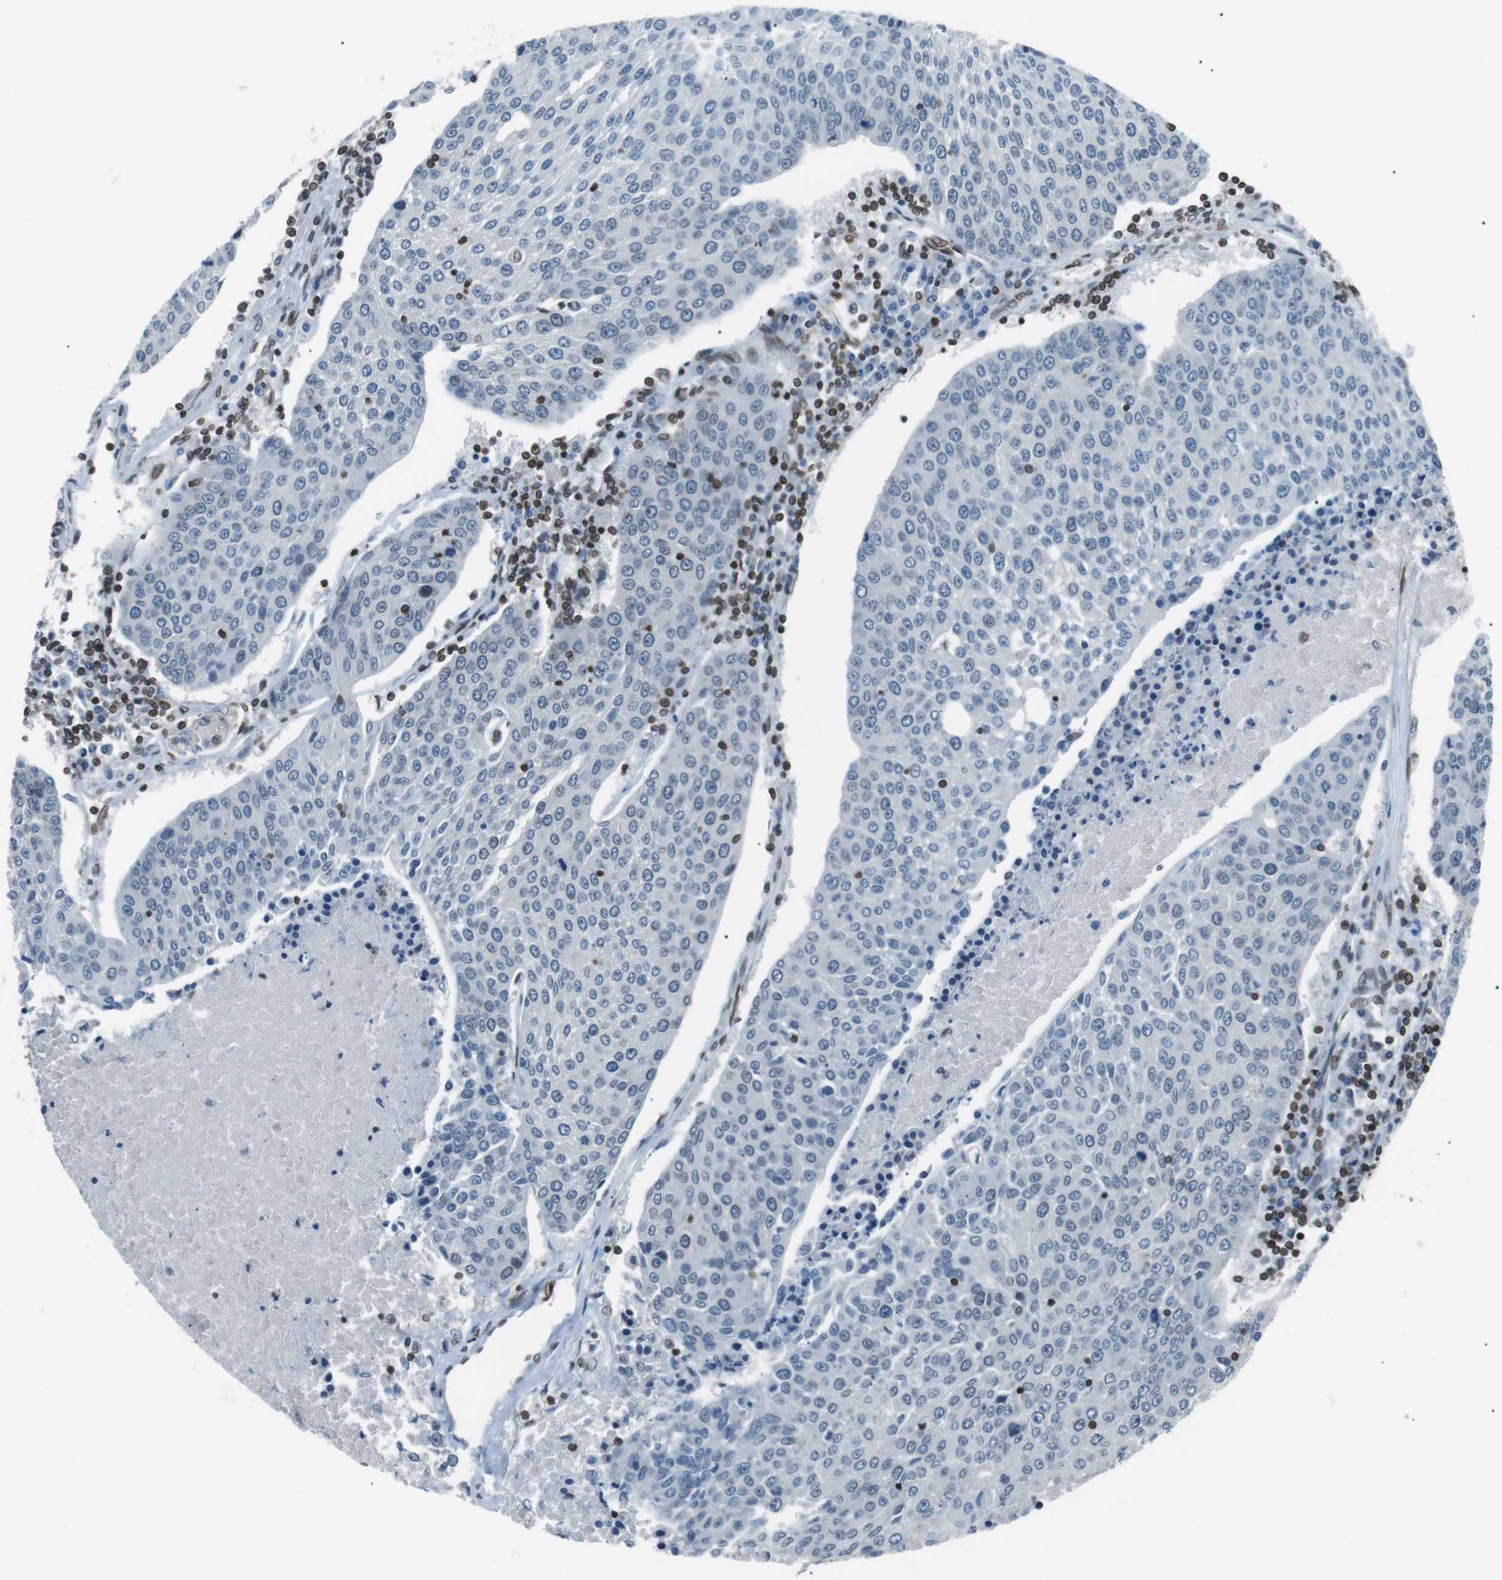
{"staining": {"intensity": "negative", "quantity": "none", "location": "none"}, "tissue": "urothelial cancer", "cell_type": "Tumor cells", "image_type": "cancer", "snomed": [{"axis": "morphology", "description": "Urothelial carcinoma, High grade"}, {"axis": "topography", "description": "Urinary bladder"}], "caption": "This is an immunohistochemistry photomicrograph of human urothelial cancer. There is no staining in tumor cells.", "gene": "TMX4", "patient": {"sex": "female", "age": 85}}